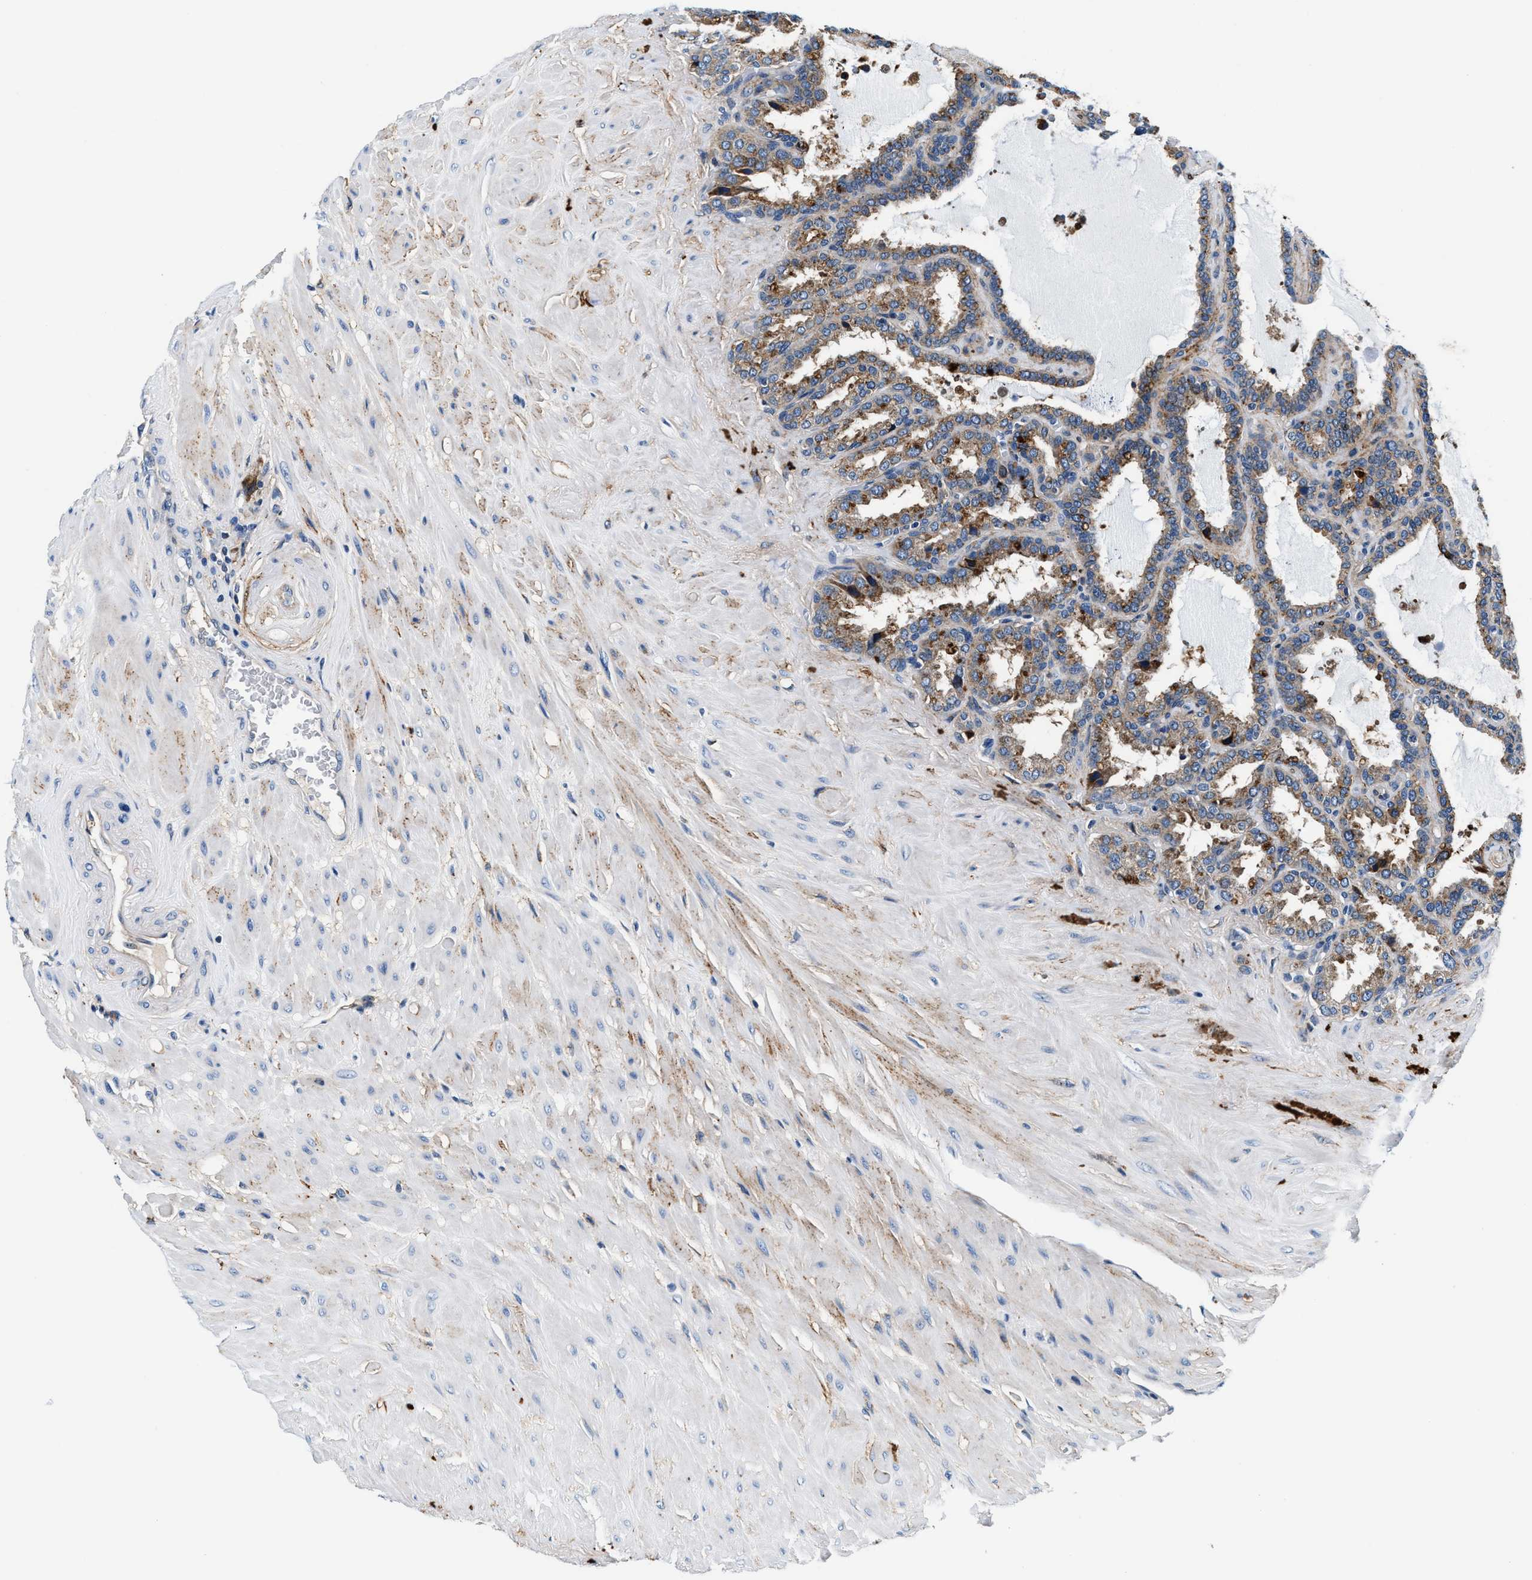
{"staining": {"intensity": "moderate", "quantity": ">75%", "location": "cytoplasmic/membranous"}, "tissue": "seminal vesicle", "cell_type": "Glandular cells", "image_type": "normal", "snomed": [{"axis": "morphology", "description": "Normal tissue, NOS"}, {"axis": "topography", "description": "Seminal veicle"}], "caption": "An IHC photomicrograph of benign tissue is shown. Protein staining in brown shows moderate cytoplasmic/membranous positivity in seminal vesicle within glandular cells. (DAB (3,3'-diaminobenzidine) IHC with brightfield microscopy, high magnification).", "gene": "SLFN11", "patient": {"sex": "male", "age": 46}}